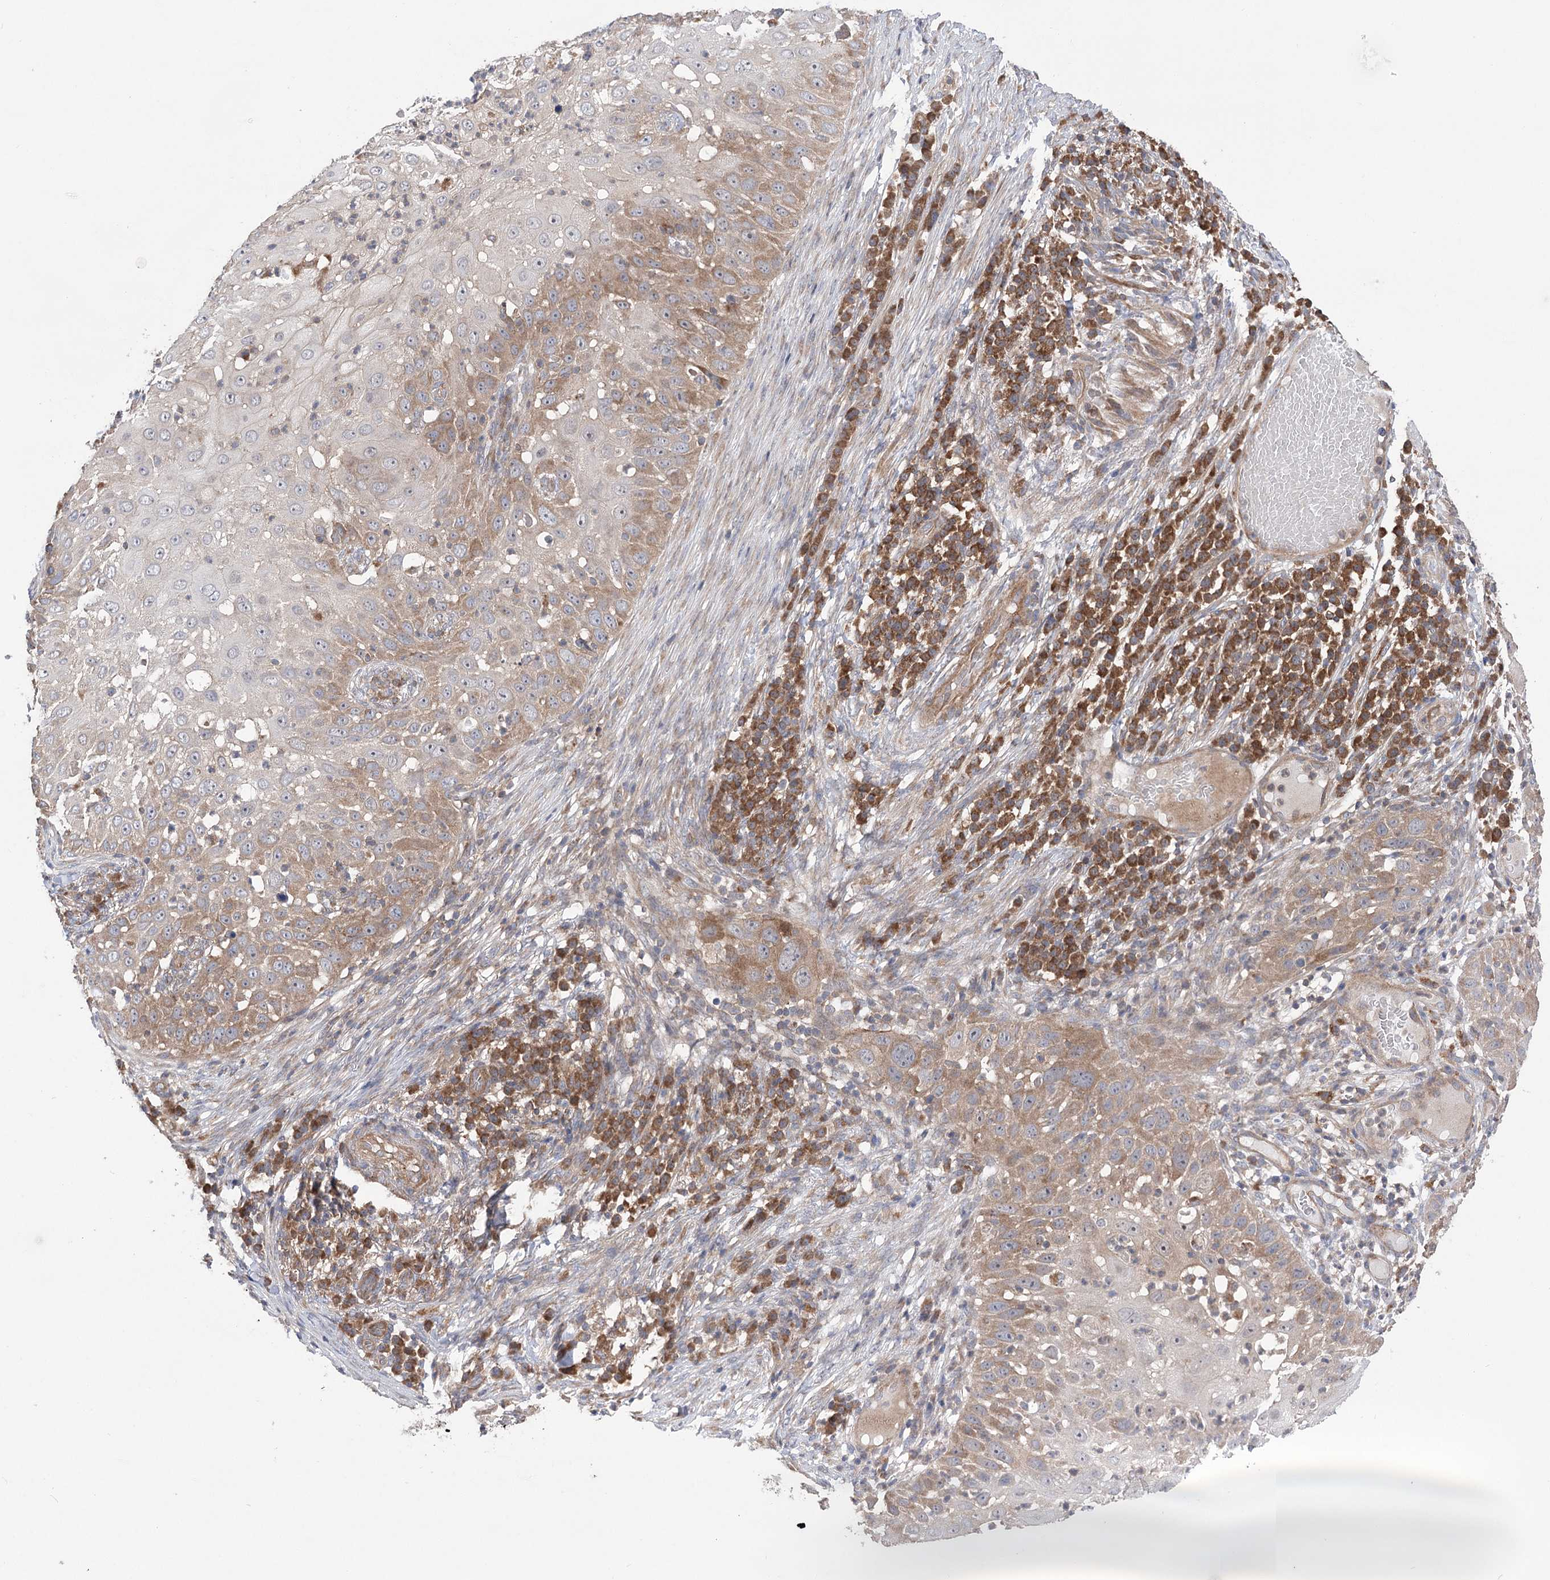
{"staining": {"intensity": "moderate", "quantity": "25%-75%", "location": "cytoplasmic/membranous"}, "tissue": "skin cancer", "cell_type": "Tumor cells", "image_type": "cancer", "snomed": [{"axis": "morphology", "description": "Squamous cell carcinoma, NOS"}, {"axis": "topography", "description": "Skin"}], "caption": "Brown immunohistochemical staining in skin cancer shows moderate cytoplasmic/membranous positivity in approximately 25%-75% of tumor cells. The staining was performed using DAB, with brown indicating positive protein expression. Nuclei are stained blue with hematoxylin.", "gene": "VPS37B", "patient": {"sex": "female", "age": 44}}